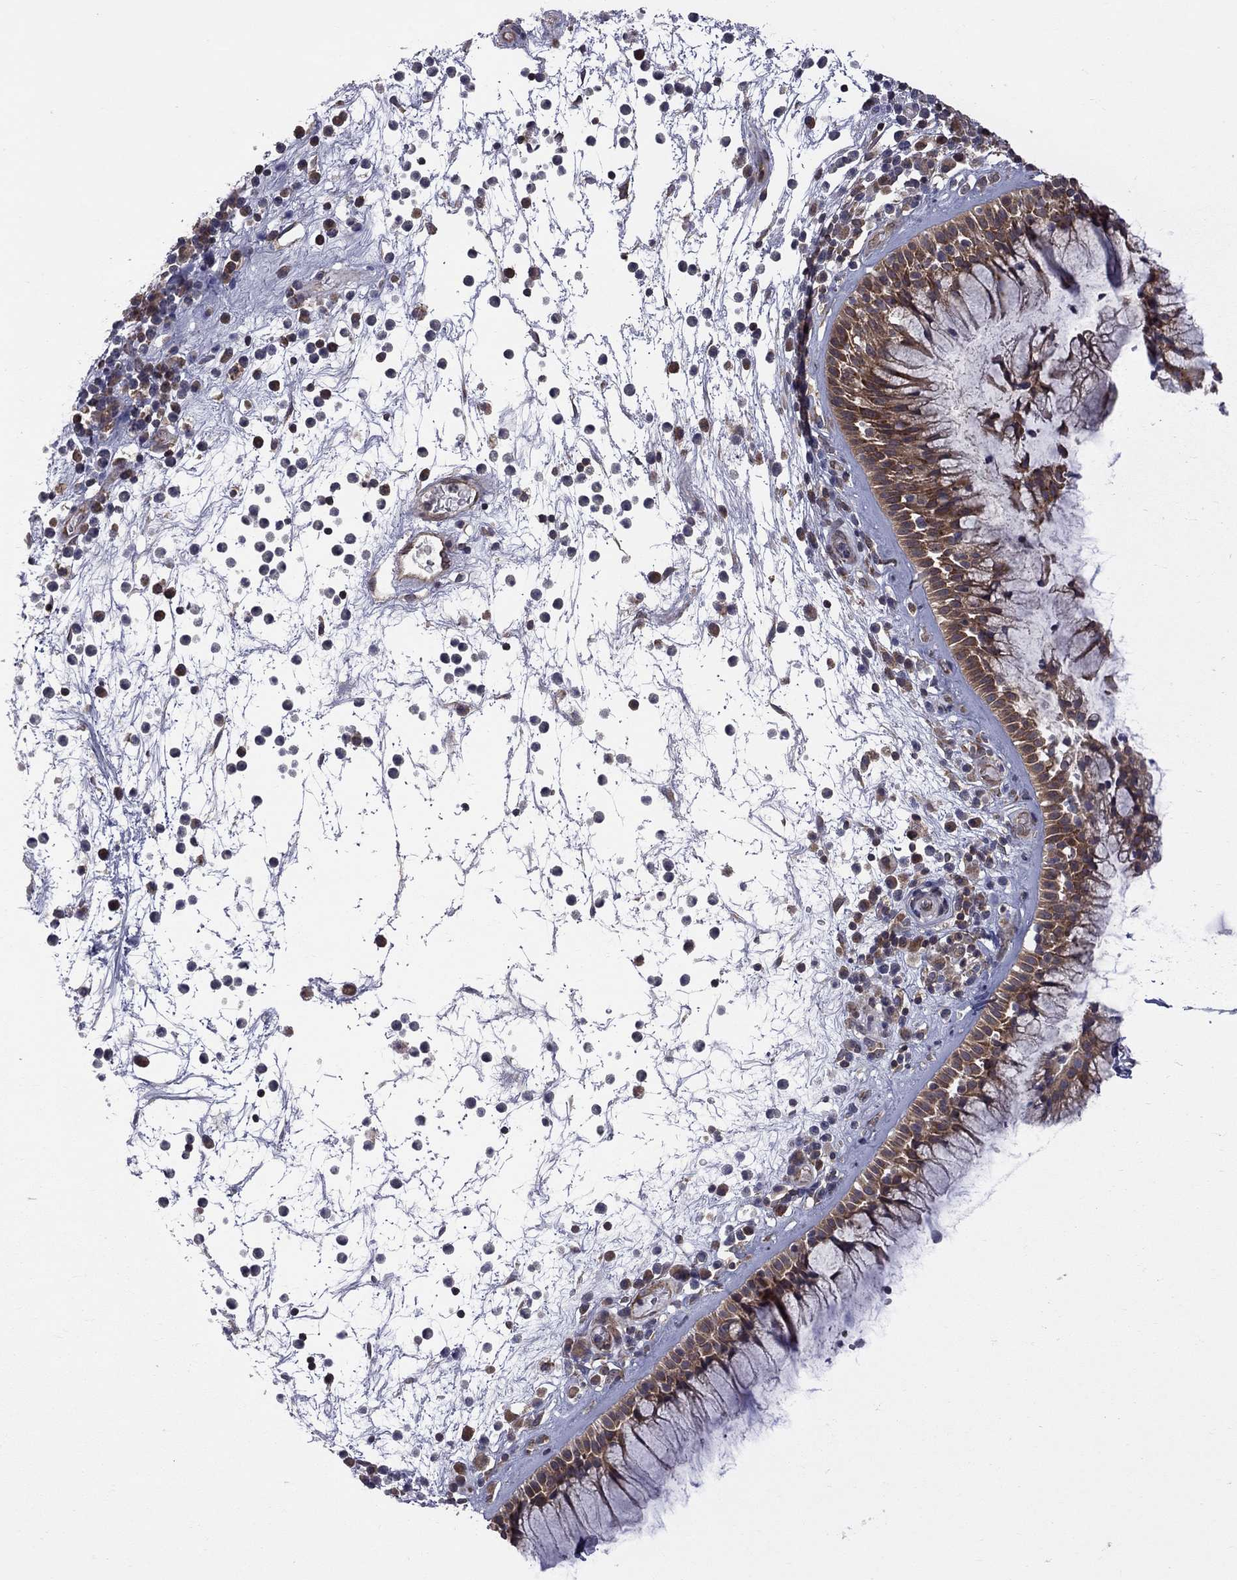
{"staining": {"intensity": "moderate", "quantity": ">75%", "location": "cytoplasmic/membranous"}, "tissue": "nasopharynx", "cell_type": "Respiratory epithelial cells", "image_type": "normal", "snomed": [{"axis": "morphology", "description": "Normal tissue, NOS"}, {"axis": "topography", "description": "Nasopharynx"}], "caption": "Brown immunohistochemical staining in benign nasopharynx demonstrates moderate cytoplasmic/membranous staining in about >75% of respiratory epithelial cells.", "gene": "NAA50", "patient": {"sex": "male", "age": 77}}